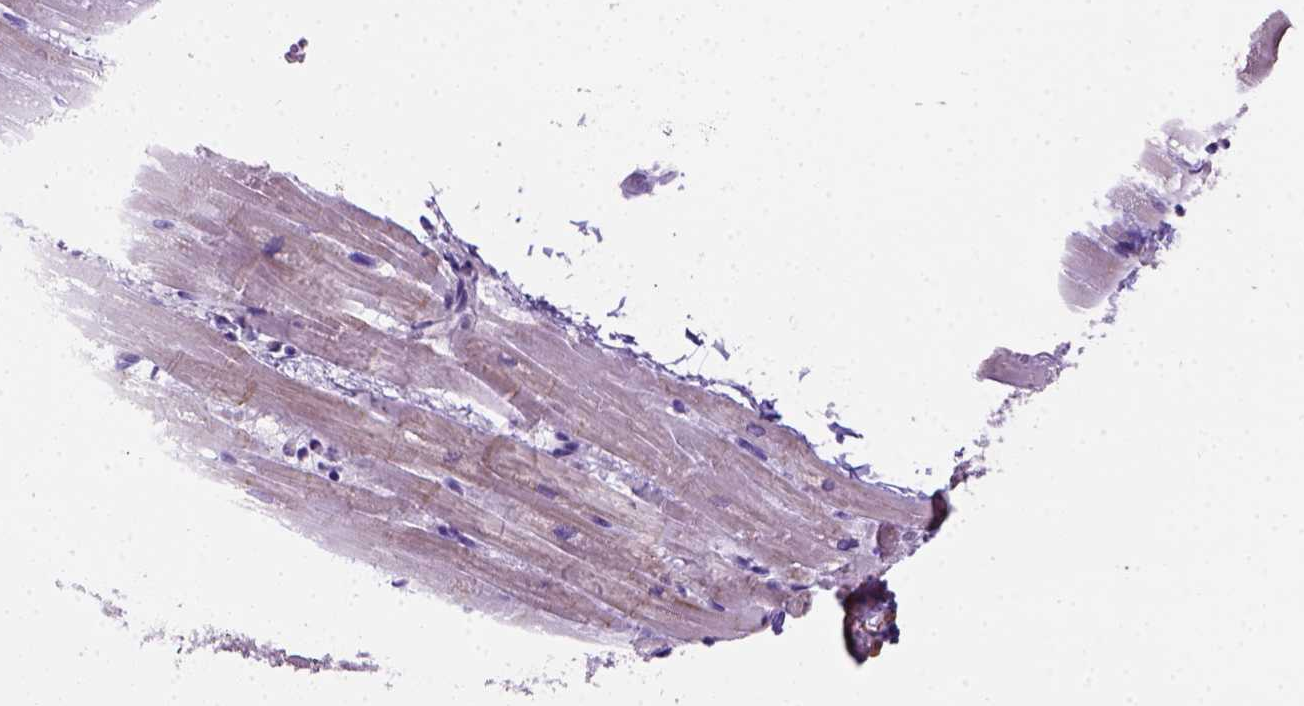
{"staining": {"intensity": "negative", "quantity": "none", "location": "none"}, "tissue": "heart muscle", "cell_type": "Cardiomyocytes", "image_type": "normal", "snomed": [{"axis": "morphology", "description": "Normal tissue, NOS"}, {"axis": "topography", "description": "Heart"}], "caption": "Immunohistochemistry (IHC) image of benign heart muscle: human heart muscle stained with DAB (3,3'-diaminobenzidine) shows no significant protein staining in cardiomyocytes.", "gene": "ARHGEF33", "patient": {"sex": "male", "age": 37}}